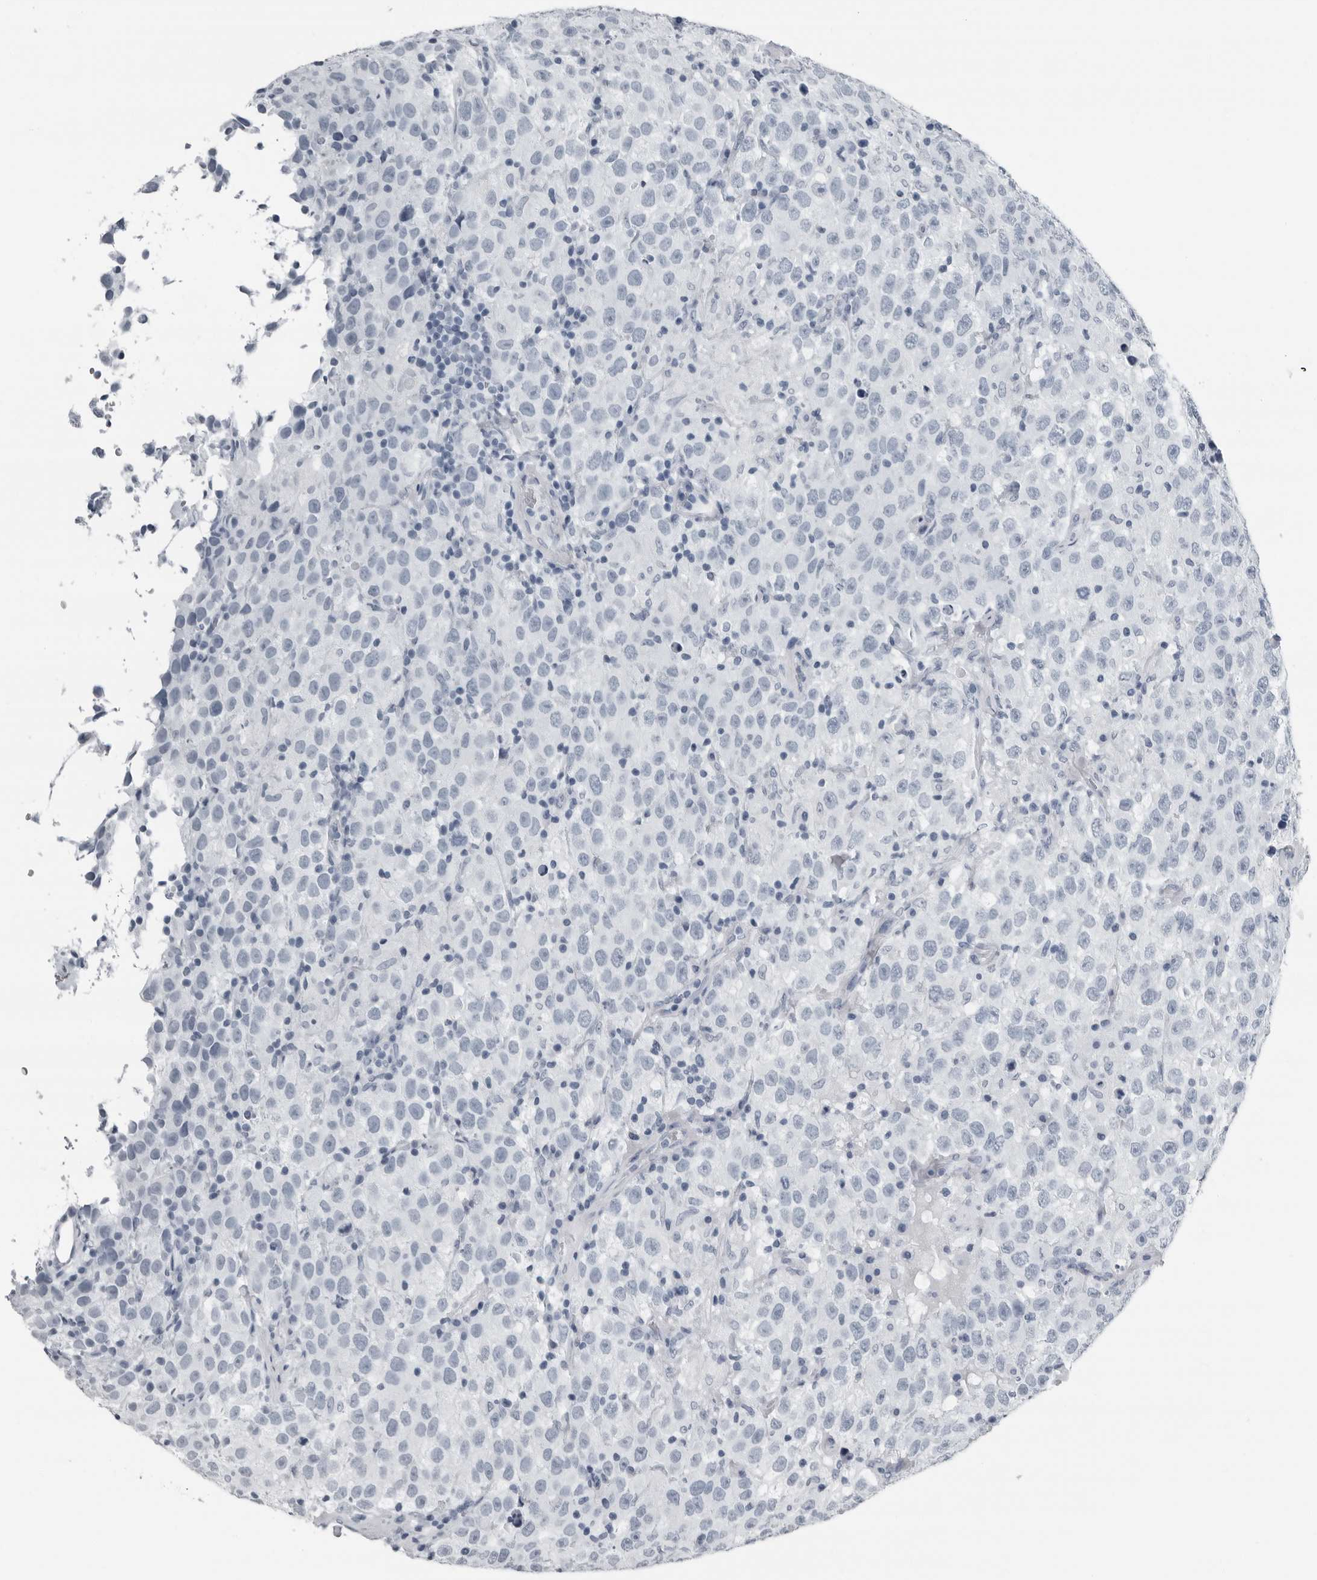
{"staining": {"intensity": "negative", "quantity": "none", "location": "none"}, "tissue": "testis cancer", "cell_type": "Tumor cells", "image_type": "cancer", "snomed": [{"axis": "morphology", "description": "Seminoma, NOS"}, {"axis": "topography", "description": "Testis"}], "caption": "This micrograph is of seminoma (testis) stained with IHC to label a protein in brown with the nuclei are counter-stained blue. There is no expression in tumor cells.", "gene": "PRSS1", "patient": {"sex": "male", "age": 41}}